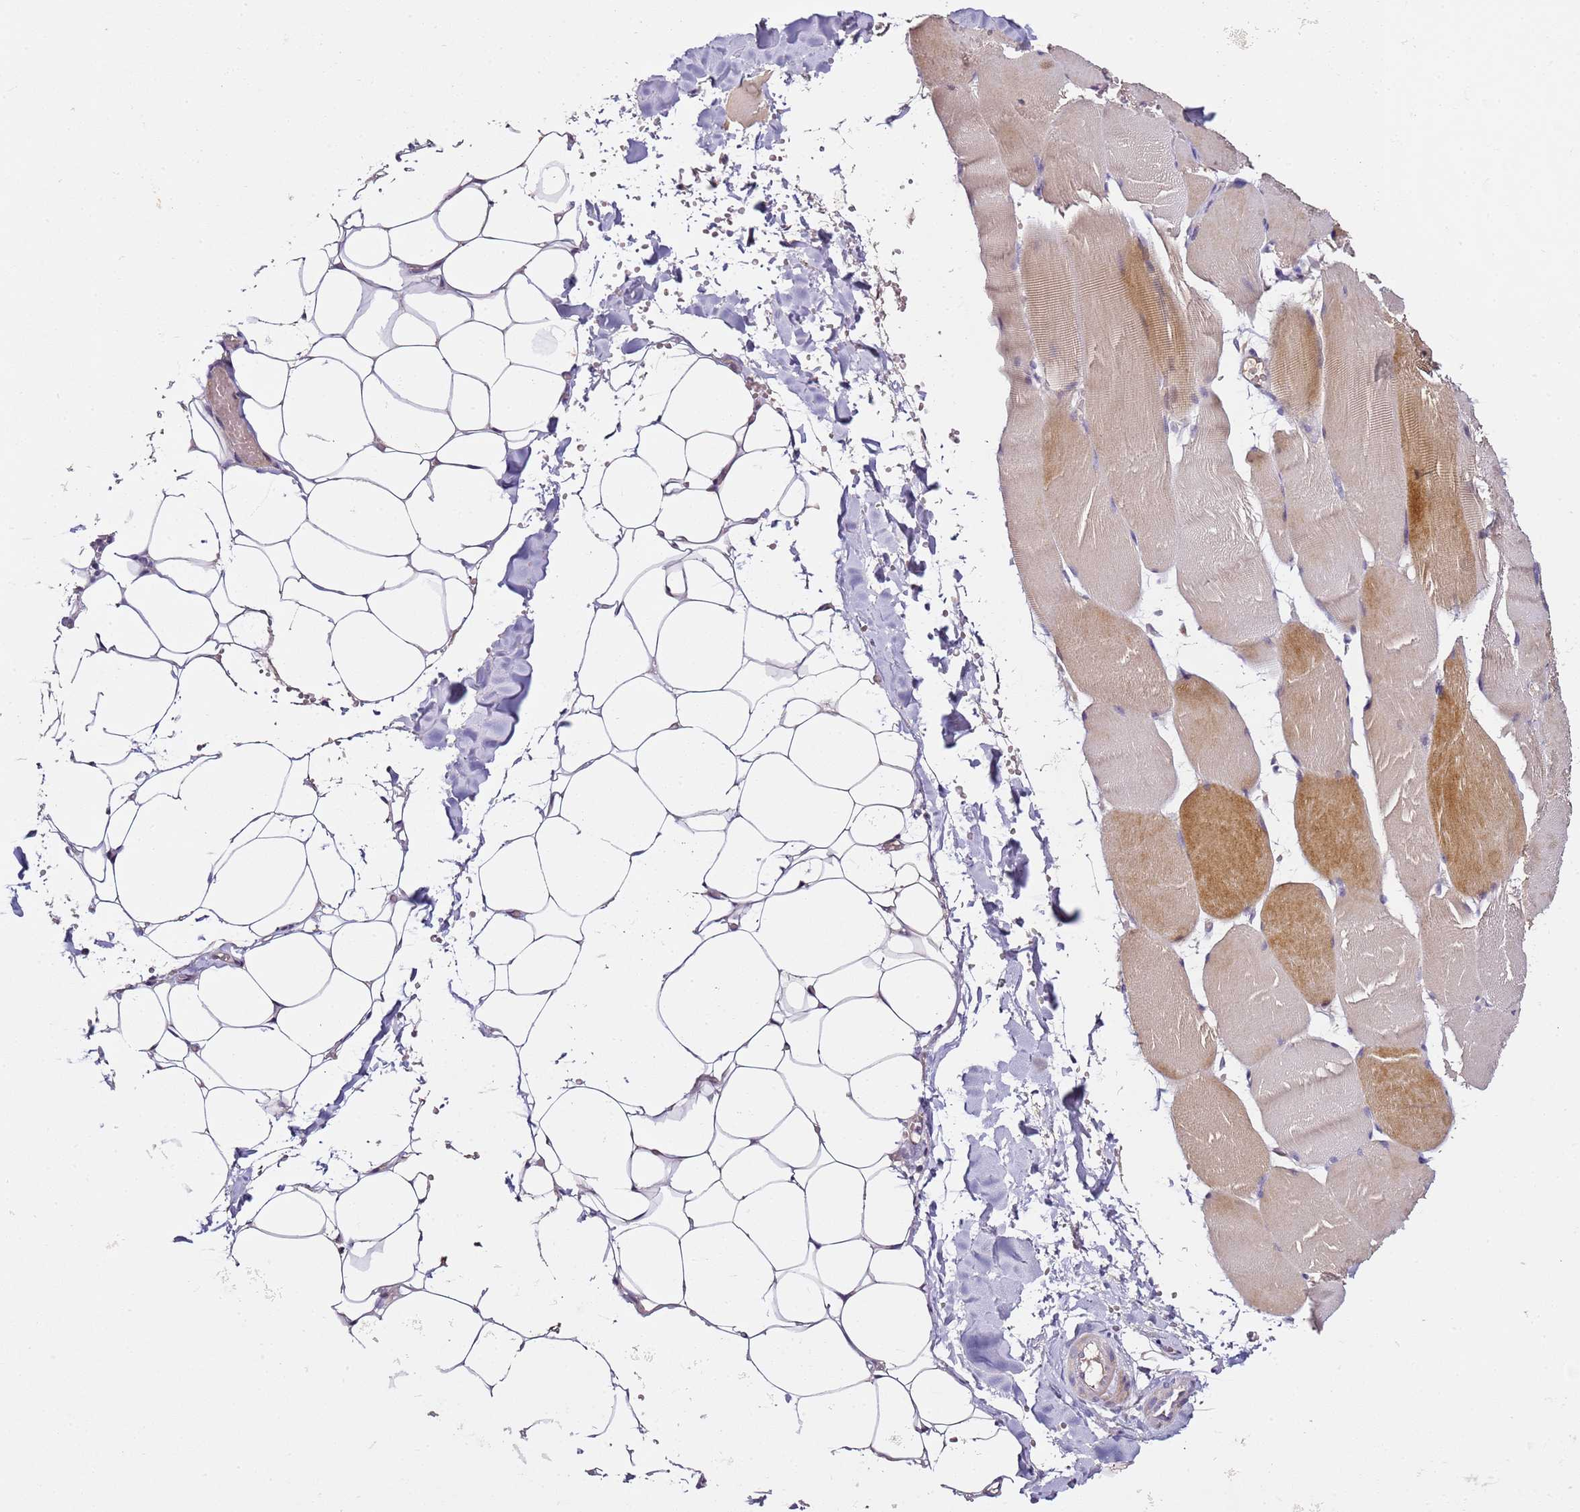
{"staining": {"intensity": "negative", "quantity": "none", "location": "none"}, "tissue": "adipose tissue", "cell_type": "Adipocytes", "image_type": "normal", "snomed": [{"axis": "morphology", "description": "Normal tissue, NOS"}, {"axis": "topography", "description": "Skeletal muscle"}, {"axis": "topography", "description": "Peripheral nerve tissue"}], "caption": "This histopathology image is of benign adipose tissue stained with IHC to label a protein in brown with the nuclei are counter-stained blue. There is no expression in adipocytes.", "gene": "OR2B11", "patient": {"sex": "female", "age": 55}}